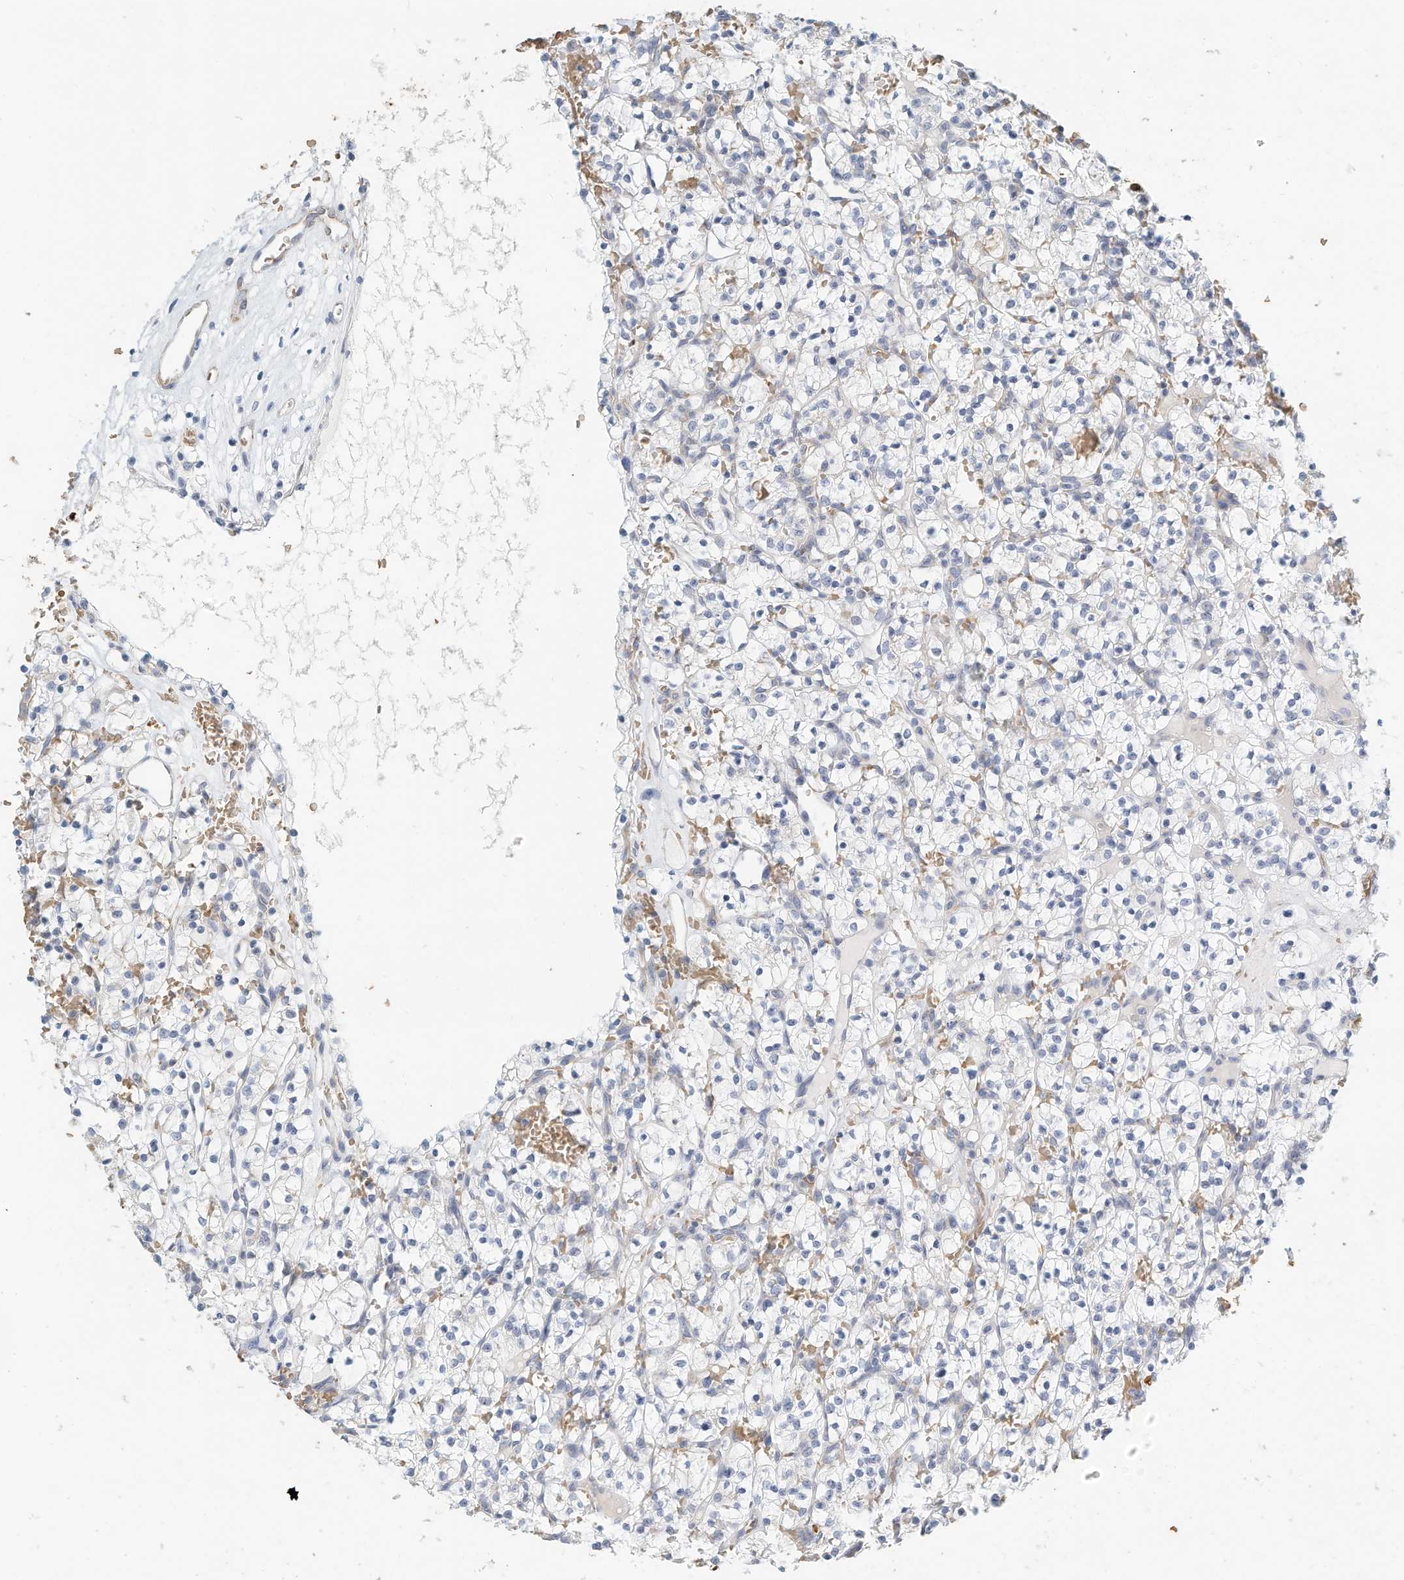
{"staining": {"intensity": "negative", "quantity": "none", "location": "none"}, "tissue": "renal cancer", "cell_type": "Tumor cells", "image_type": "cancer", "snomed": [{"axis": "morphology", "description": "Adenocarcinoma, NOS"}, {"axis": "topography", "description": "Kidney"}], "caption": "Renal cancer stained for a protein using immunohistochemistry (IHC) reveals no staining tumor cells.", "gene": "RCAN3", "patient": {"sex": "female", "age": 57}}